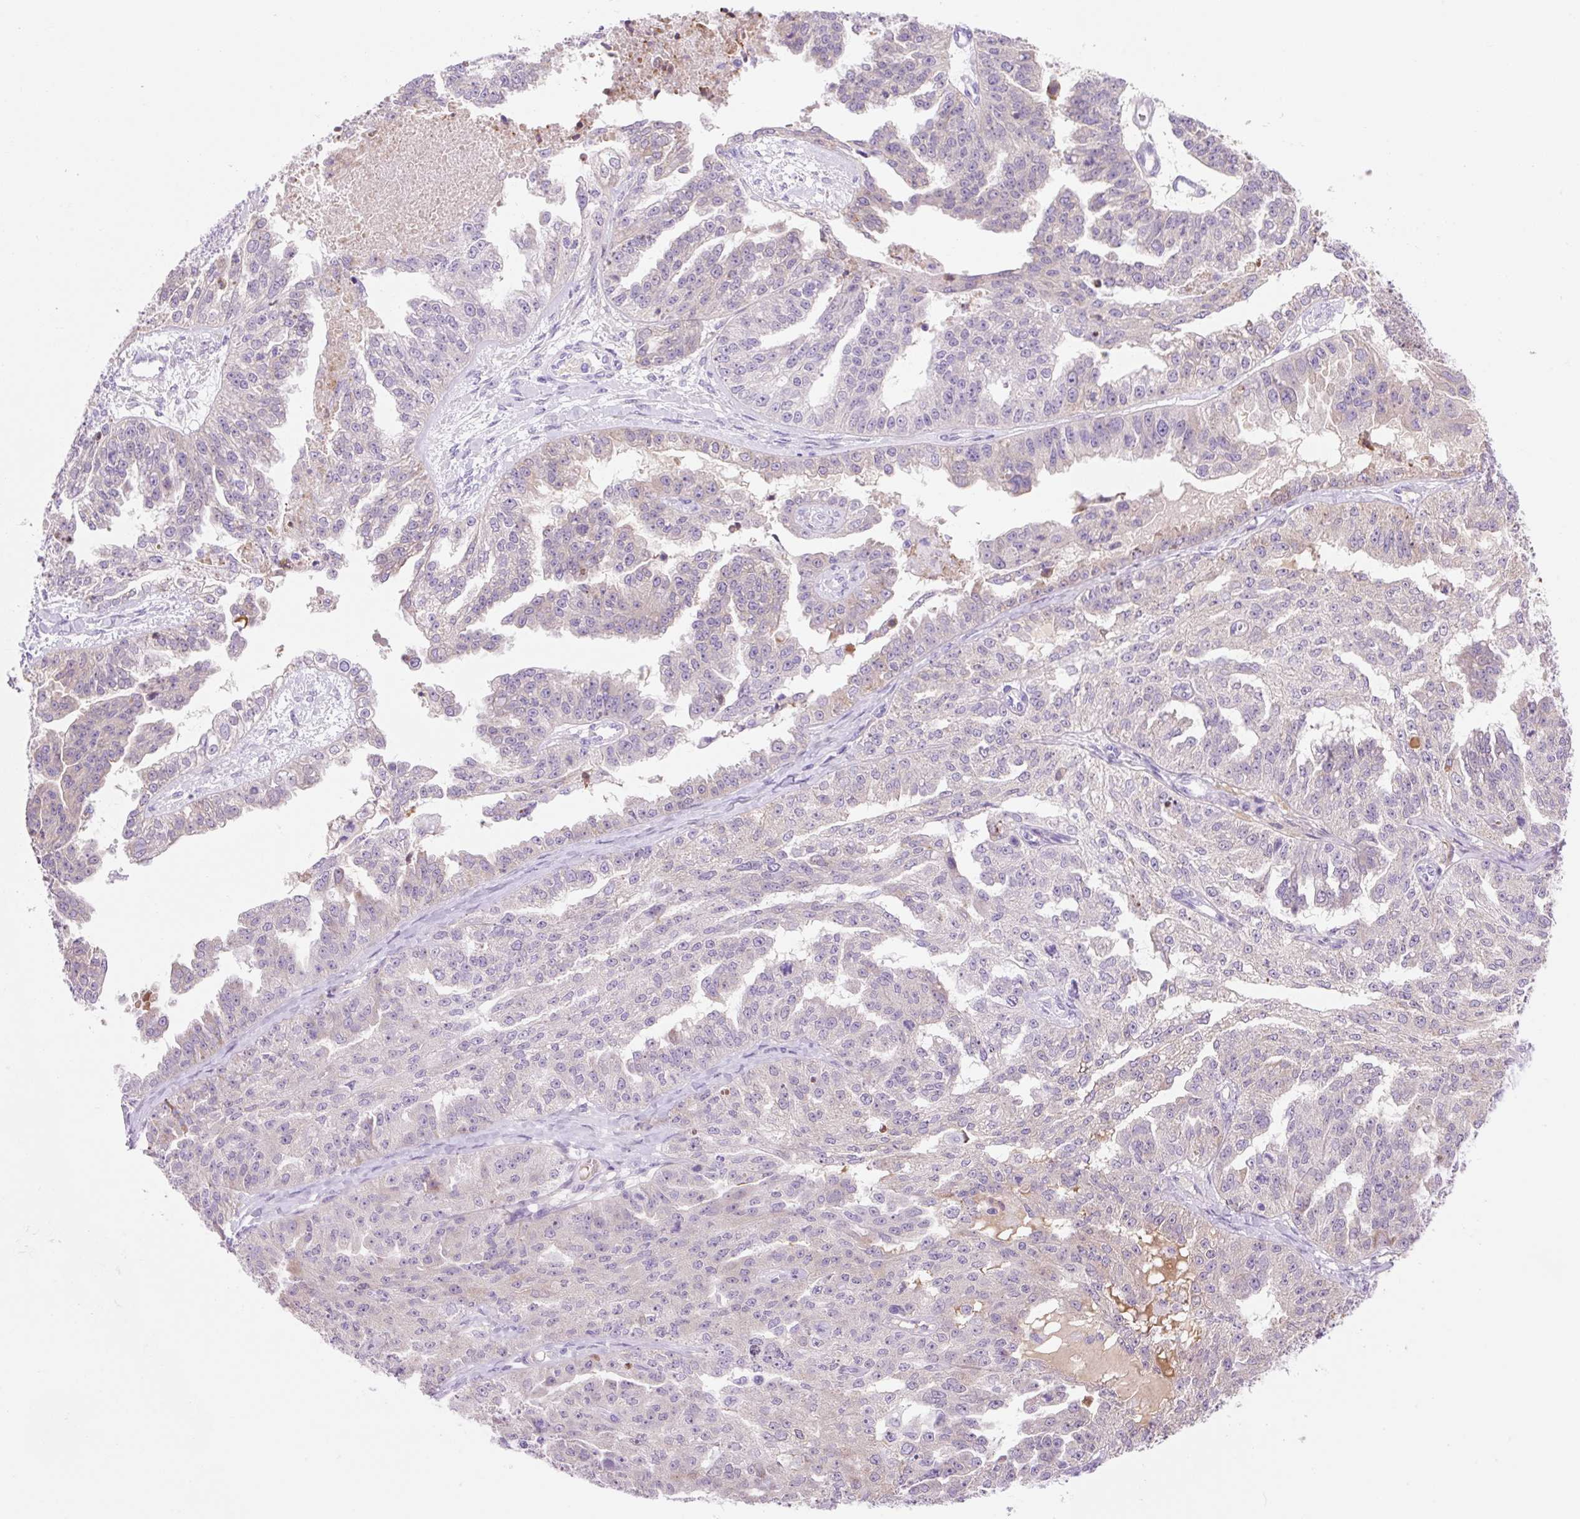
{"staining": {"intensity": "negative", "quantity": "none", "location": "none"}, "tissue": "ovarian cancer", "cell_type": "Tumor cells", "image_type": "cancer", "snomed": [{"axis": "morphology", "description": "Cystadenocarcinoma, serous, NOS"}, {"axis": "topography", "description": "Ovary"}], "caption": "Tumor cells show no significant expression in ovarian serous cystadenocarcinoma.", "gene": "ZNF121", "patient": {"sex": "female", "age": 58}}